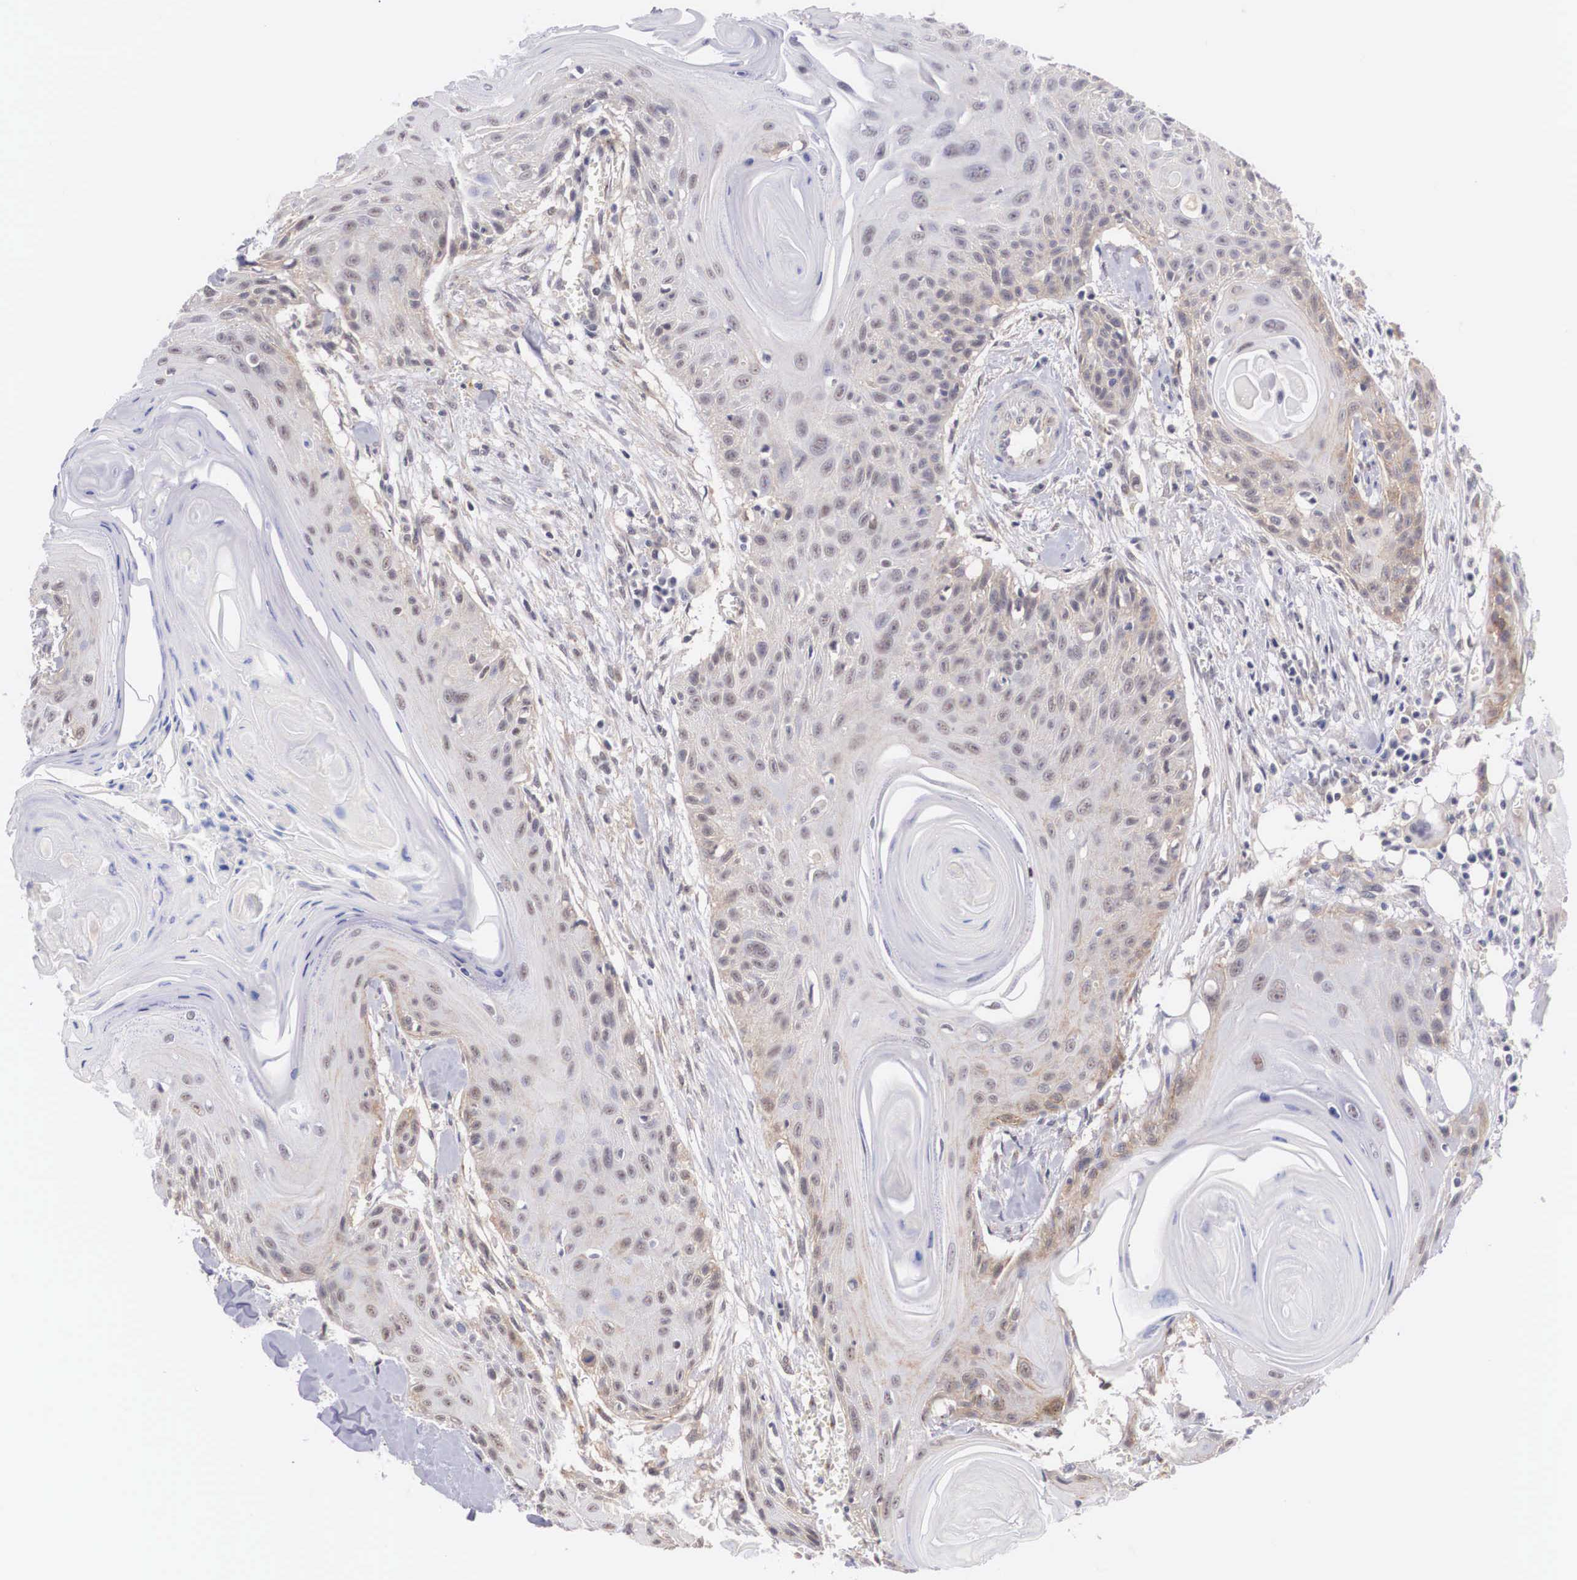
{"staining": {"intensity": "weak", "quantity": ">75%", "location": "cytoplasmic/membranous"}, "tissue": "head and neck cancer", "cell_type": "Tumor cells", "image_type": "cancer", "snomed": [{"axis": "morphology", "description": "Squamous cell carcinoma, NOS"}, {"axis": "morphology", "description": "Squamous cell carcinoma, metastatic, NOS"}, {"axis": "topography", "description": "Lymph node"}, {"axis": "topography", "description": "Salivary gland"}, {"axis": "topography", "description": "Head-Neck"}], "caption": "This is an image of immunohistochemistry staining of head and neck squamous cell carcinoma, which shows weak staining in the cytoplasmic/membranous of tumor cells.", "gene": "NR4A2", "patient": {"sex": "female", "age": 74}}